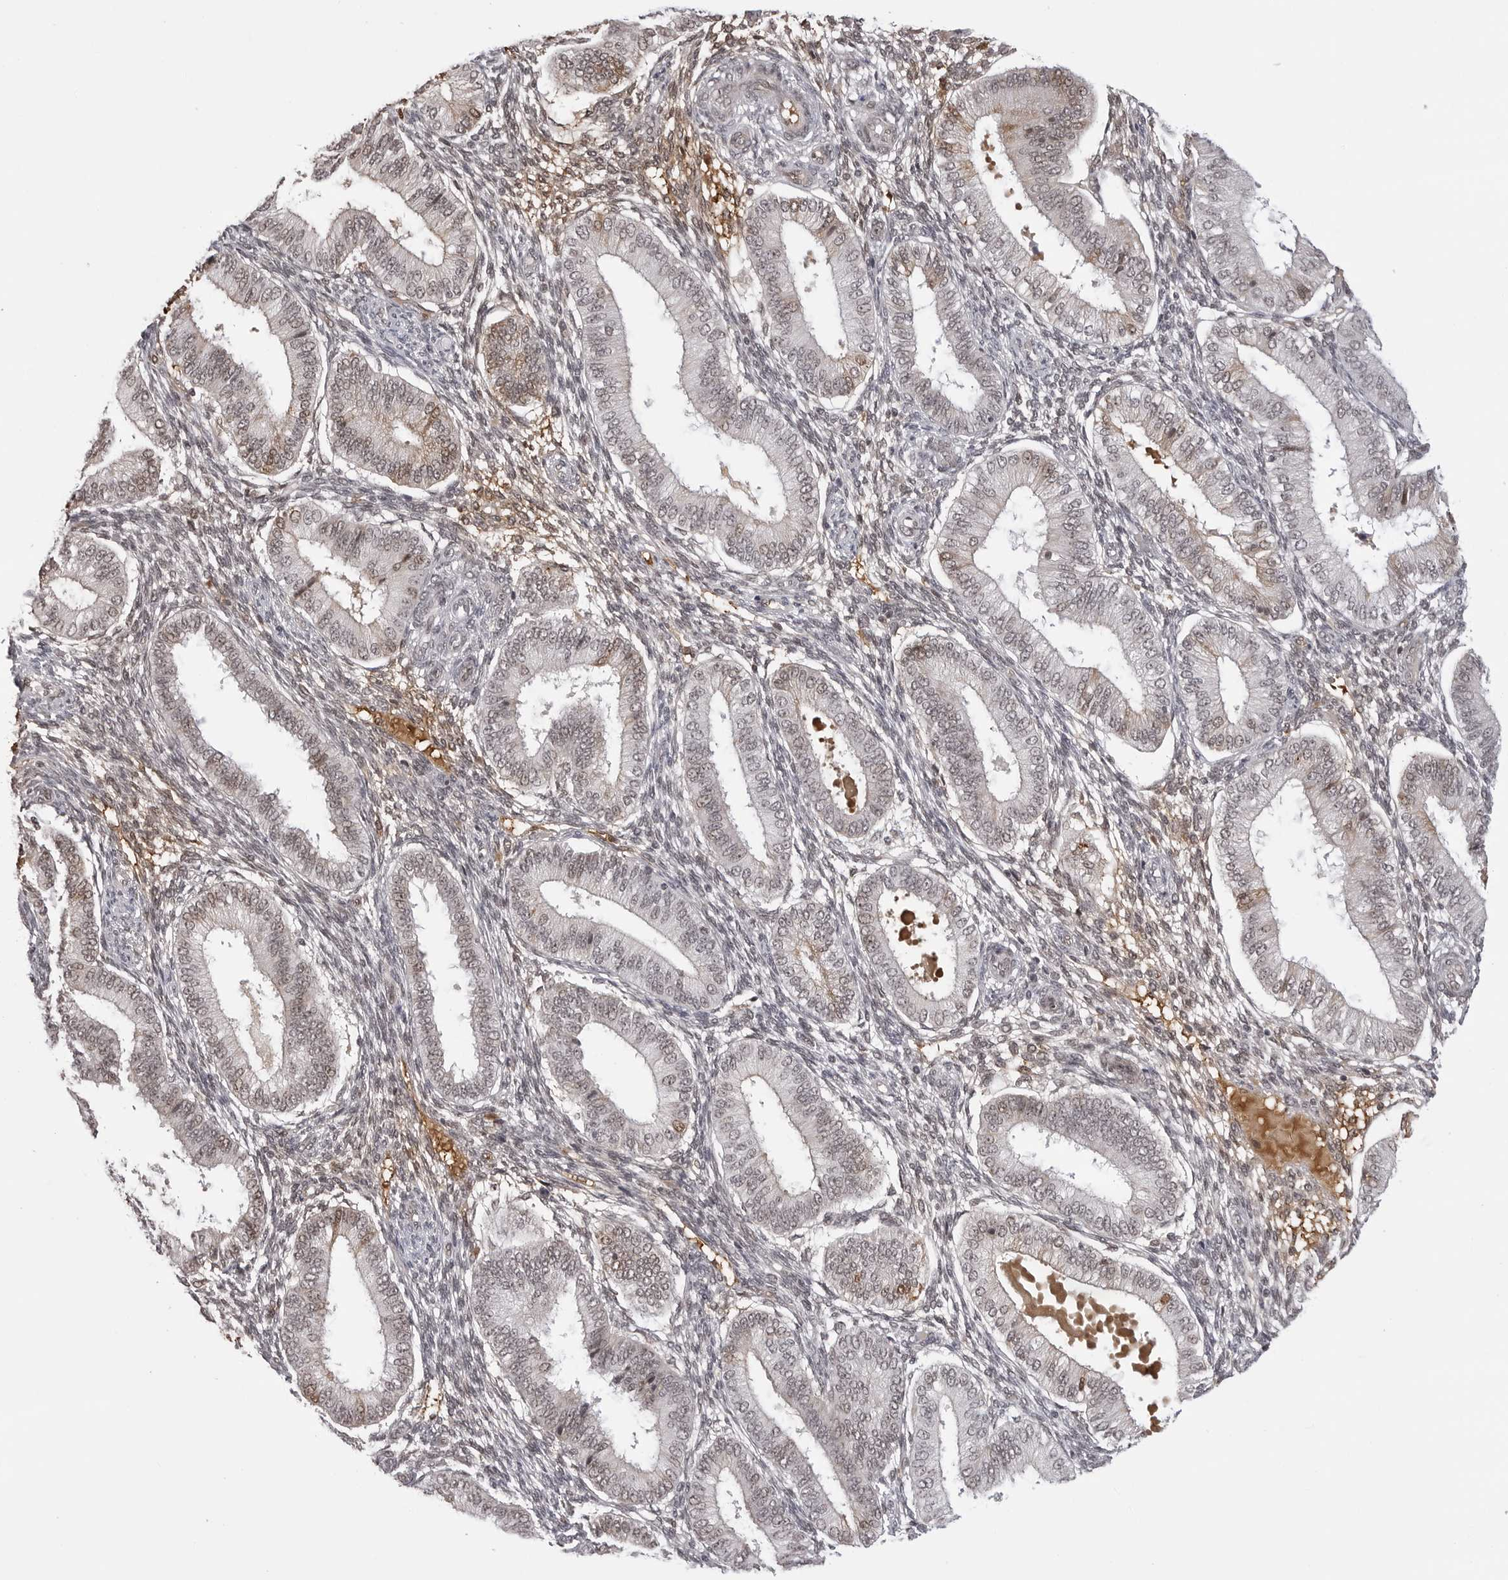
{"staining": {"intensity": "moderate", "quantity": "<25%", "location": "nuclear"}, "tissue": "endometrium", "cell_type": "Cells in endometrial stroma", "image_type": "normal", "snomed": [{"axis": "morphology", "description": "Normal tissue, NOS"}, {"axis": "topography", "description": "Endometrium"}], "caption": "Immunohistochemistry (IHC) photomicrograph of unremarkable endometrium: human endometrium stained using IHC exhibits low levels of moderate protein expression localized specifically in the nuclear of cells in endometrial stroma, appearing as a nuclear brown color.", "gene": "PHF3", "patient": {"sex": "female", "age": 39}}